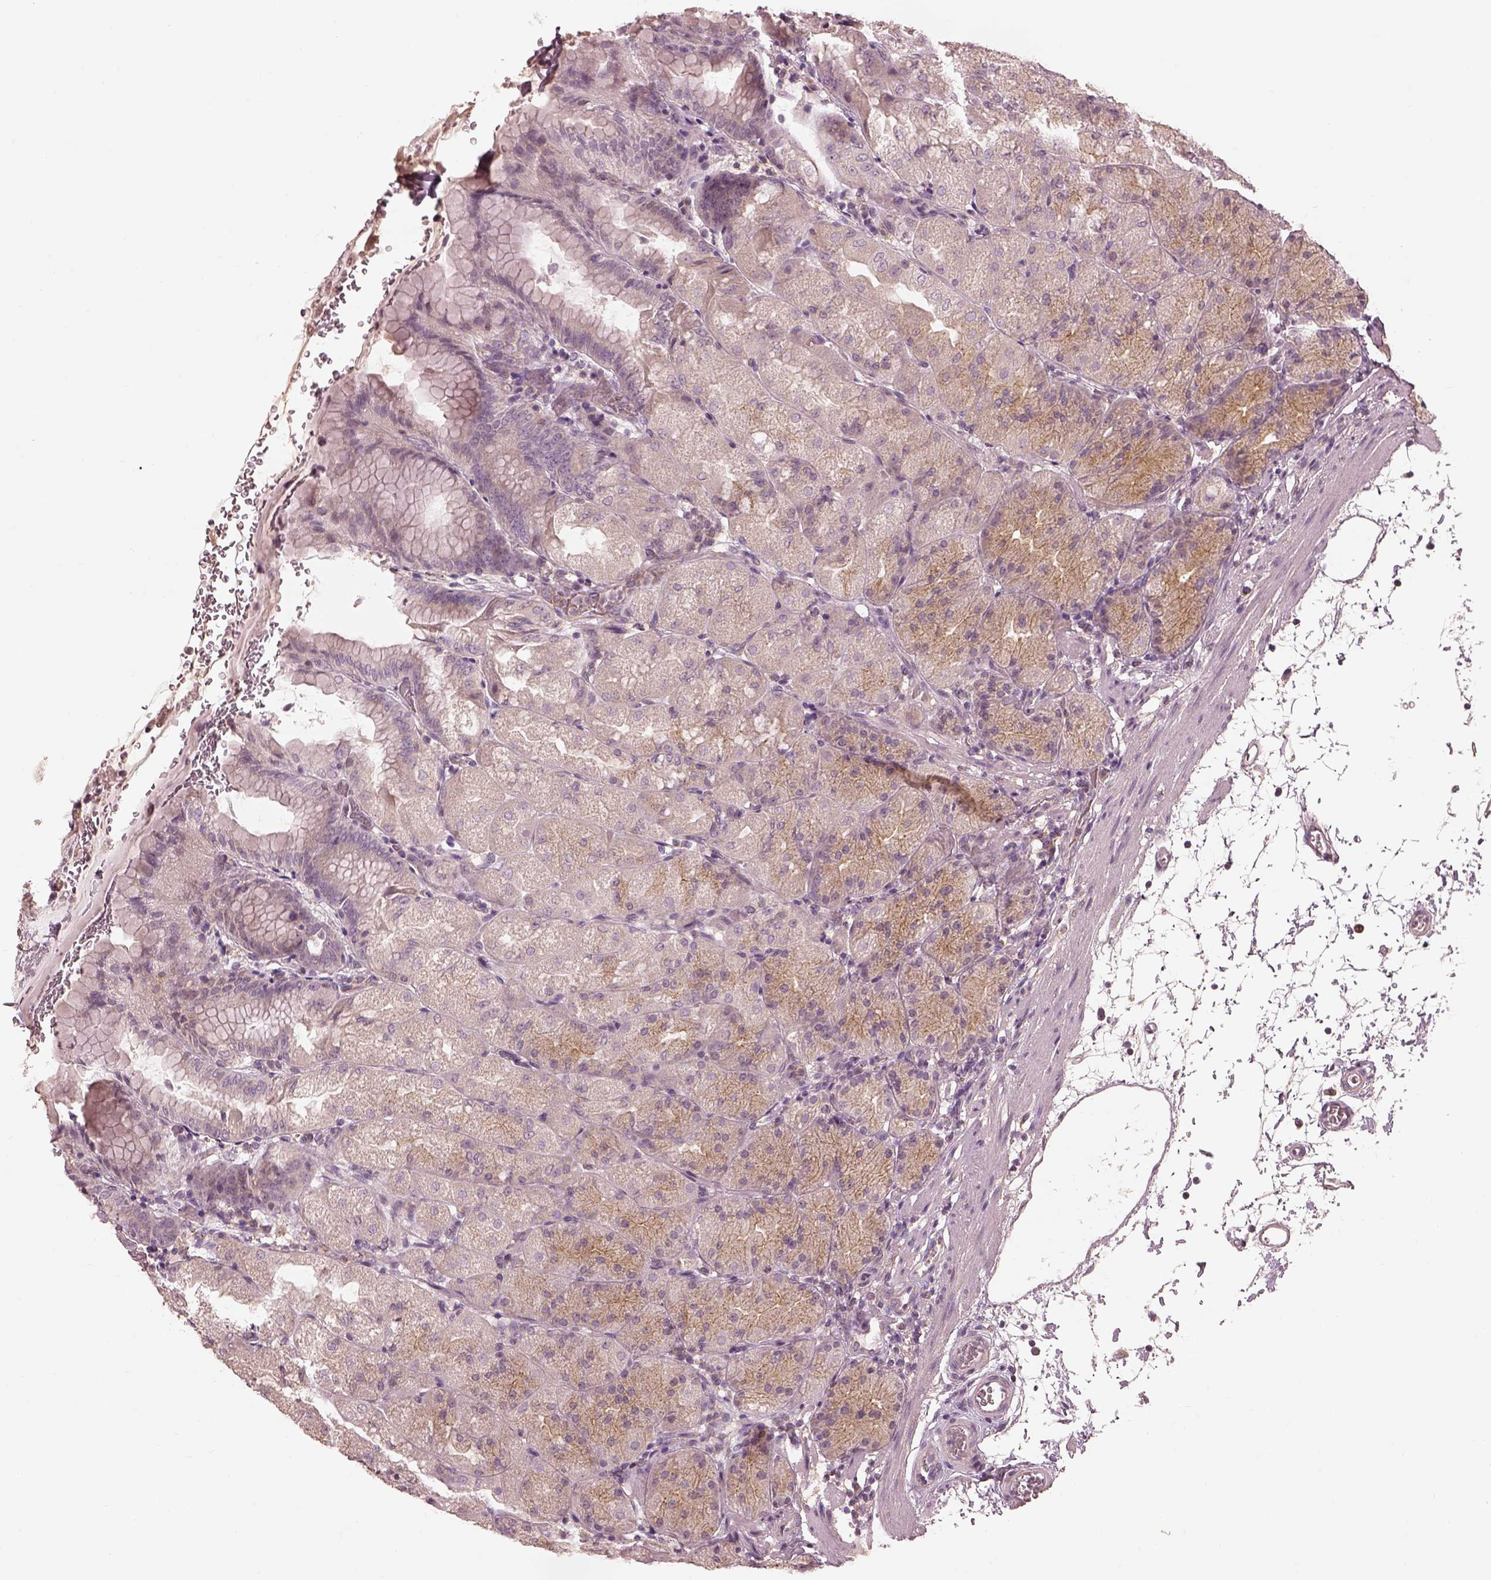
{"staining": {"intensity": "weak", "quantity": "25%-75%", "location": "cytoplasmic/membranous"}, "tissue": "stomach", "cell_type": "Glandular cells", "image_type": "normal", "snomed": [{"axis": "morphology", "description": "Normal tissue, NOS"}, {"axis": "topography", "description": "Stomach, upper"}, {"axis": "topography", "description": "Stomach"}, {"axis": "topography", "description": "Stomach, lower"}], "caption": "Immunohistochemistry (IHC) histopathology image of benign stomach stained for a protein (brown), which exhibits low levels of weak cytoplasmic/membranous expression in approximately 25%-75% of glandular cells.", "gene": "PRKACG", "patient": {"sex": "male", "age": 62}}